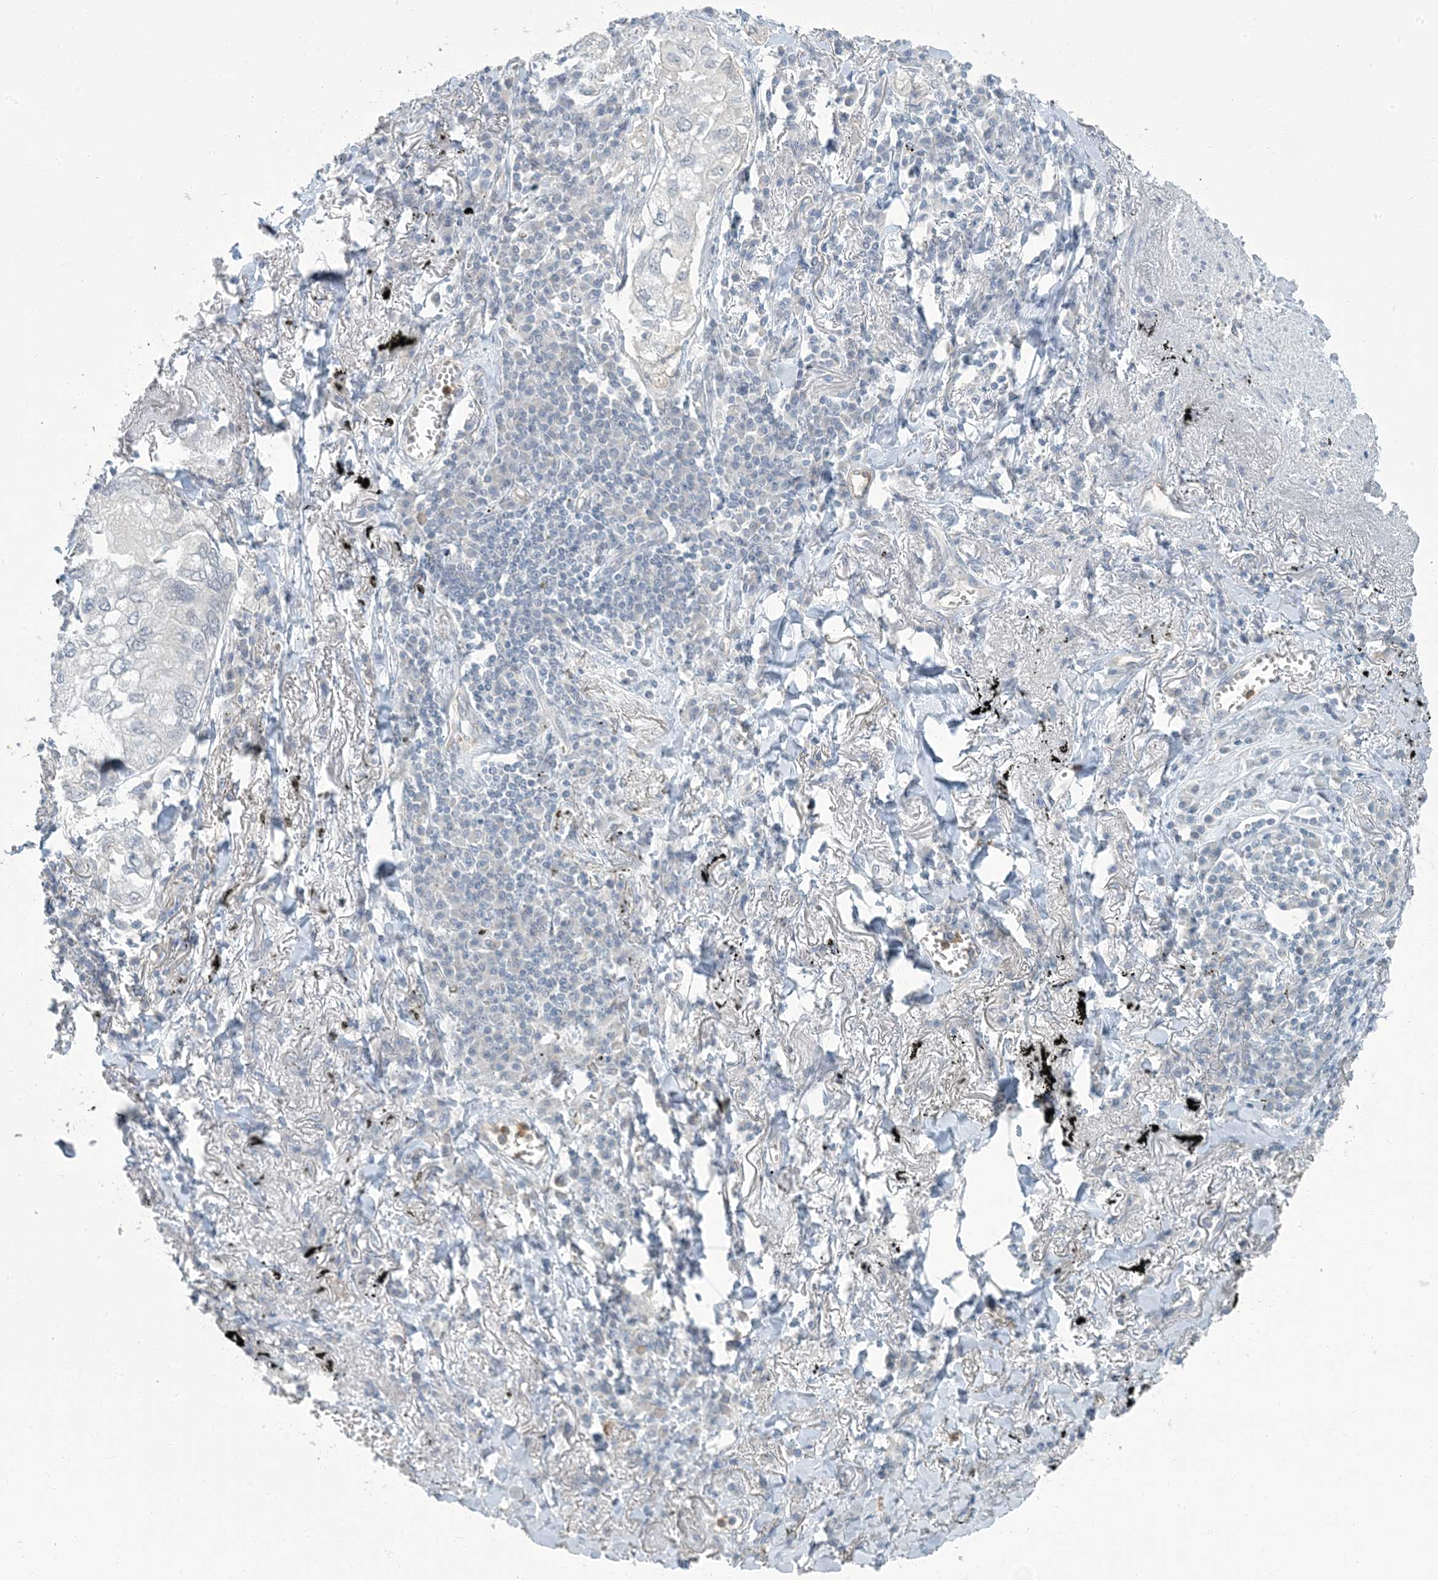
{"staining": {"intensity": "negative", "quantity": "none", "location": "none"}, "tissue": "lung cancer", "cell_type": "Tumor cells", "image_type": "cancer", "snomed": [{"axis": "morphology", "description": "Adenocarcinoma, NOS"}, {"axis": "topography", "description": "Lung"}], "caption": "Human lung cancer (adenocarcinoma) stained for a protein using immunohistochemistry (IHC) reveals no expression in tumor cells.", "gene": "EPHA4", "patient": {"sex": "male", "age": 65}}